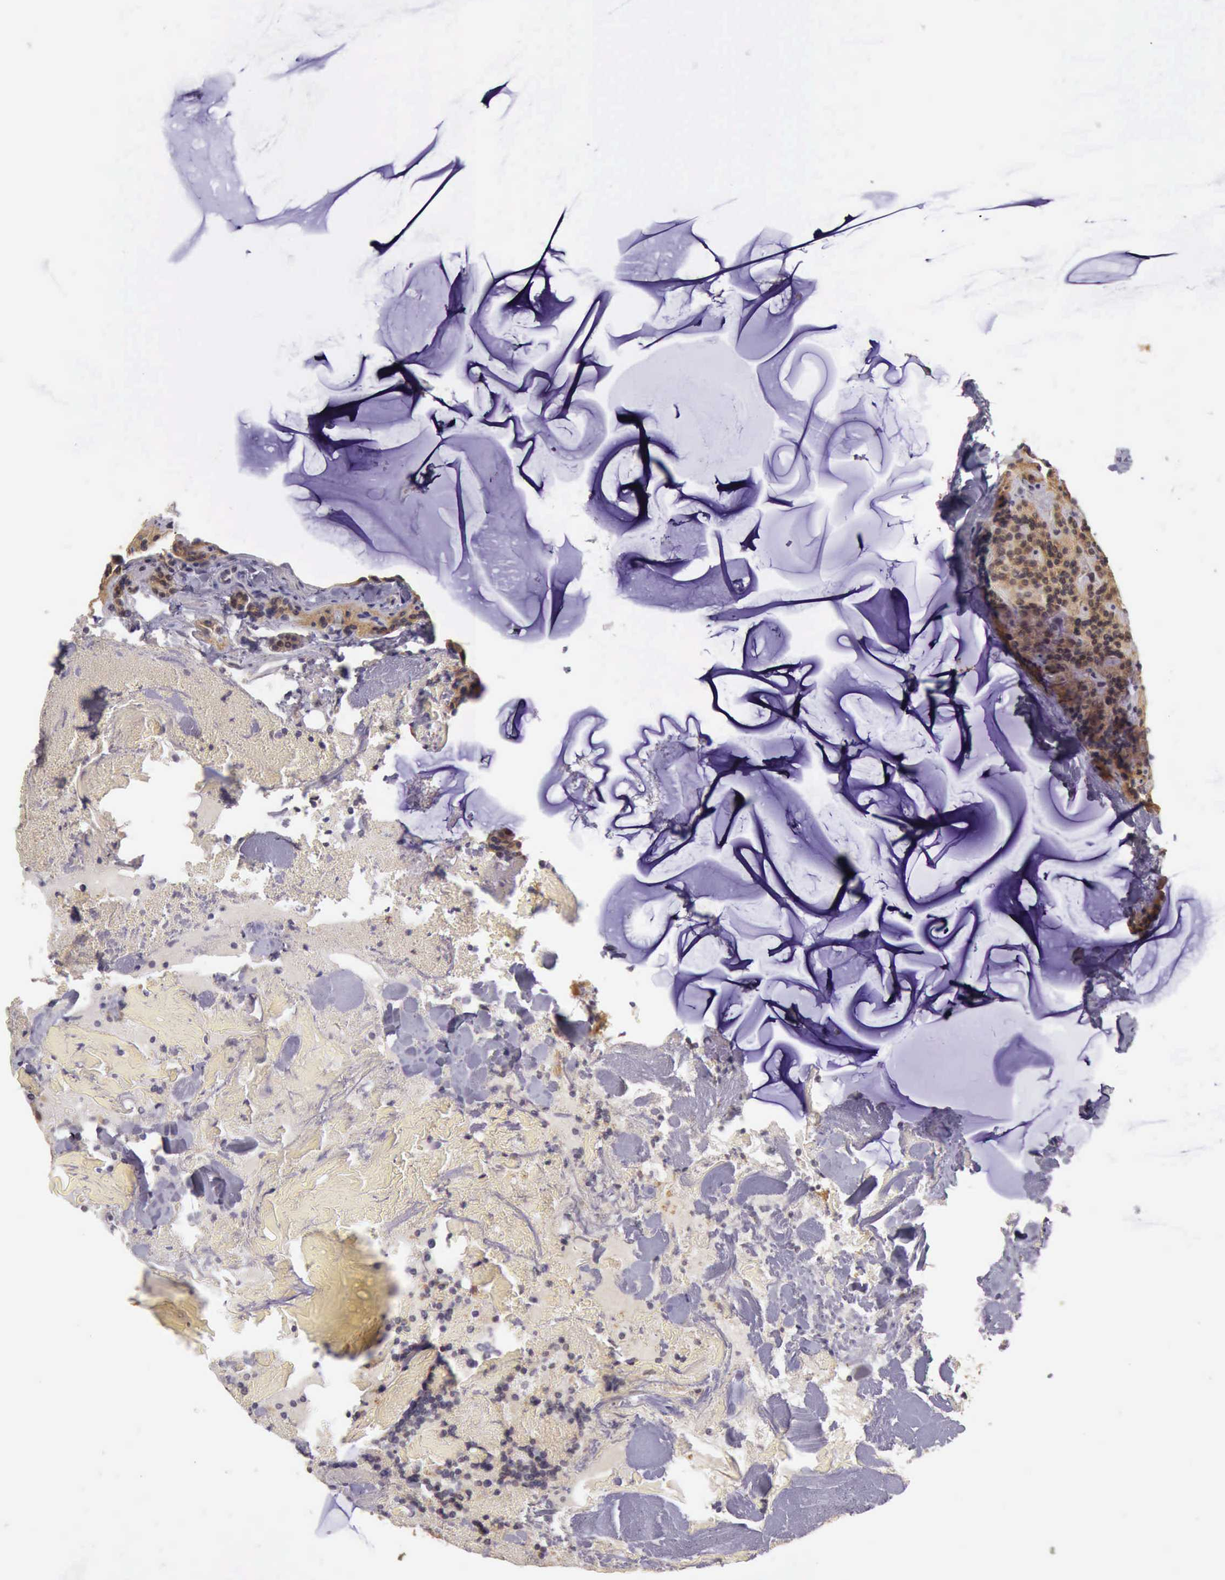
{"staining": {"intensity": "strong", "quantity": ">75%", "location": "cytoplasmic/membranous"}, "tissue": "parathyroid gland", "cell_type": "Glandular cells", "image_type": "normal", "snomed": [{"axis": "morphology", "description": "Normal tissue, NOS"}, {"axis": "topography", "description": "Parathyroid gland"}], "caption": "Protein analysis of normal parathyroid gland demonstrates strong cytoplasmic/membranous staining in about >75% of glandular cells. (Brightfield microscopy of DAB IHC at high magnification).", "gene": "EIF5", "patient": {"sex": "female", "age": 29}}